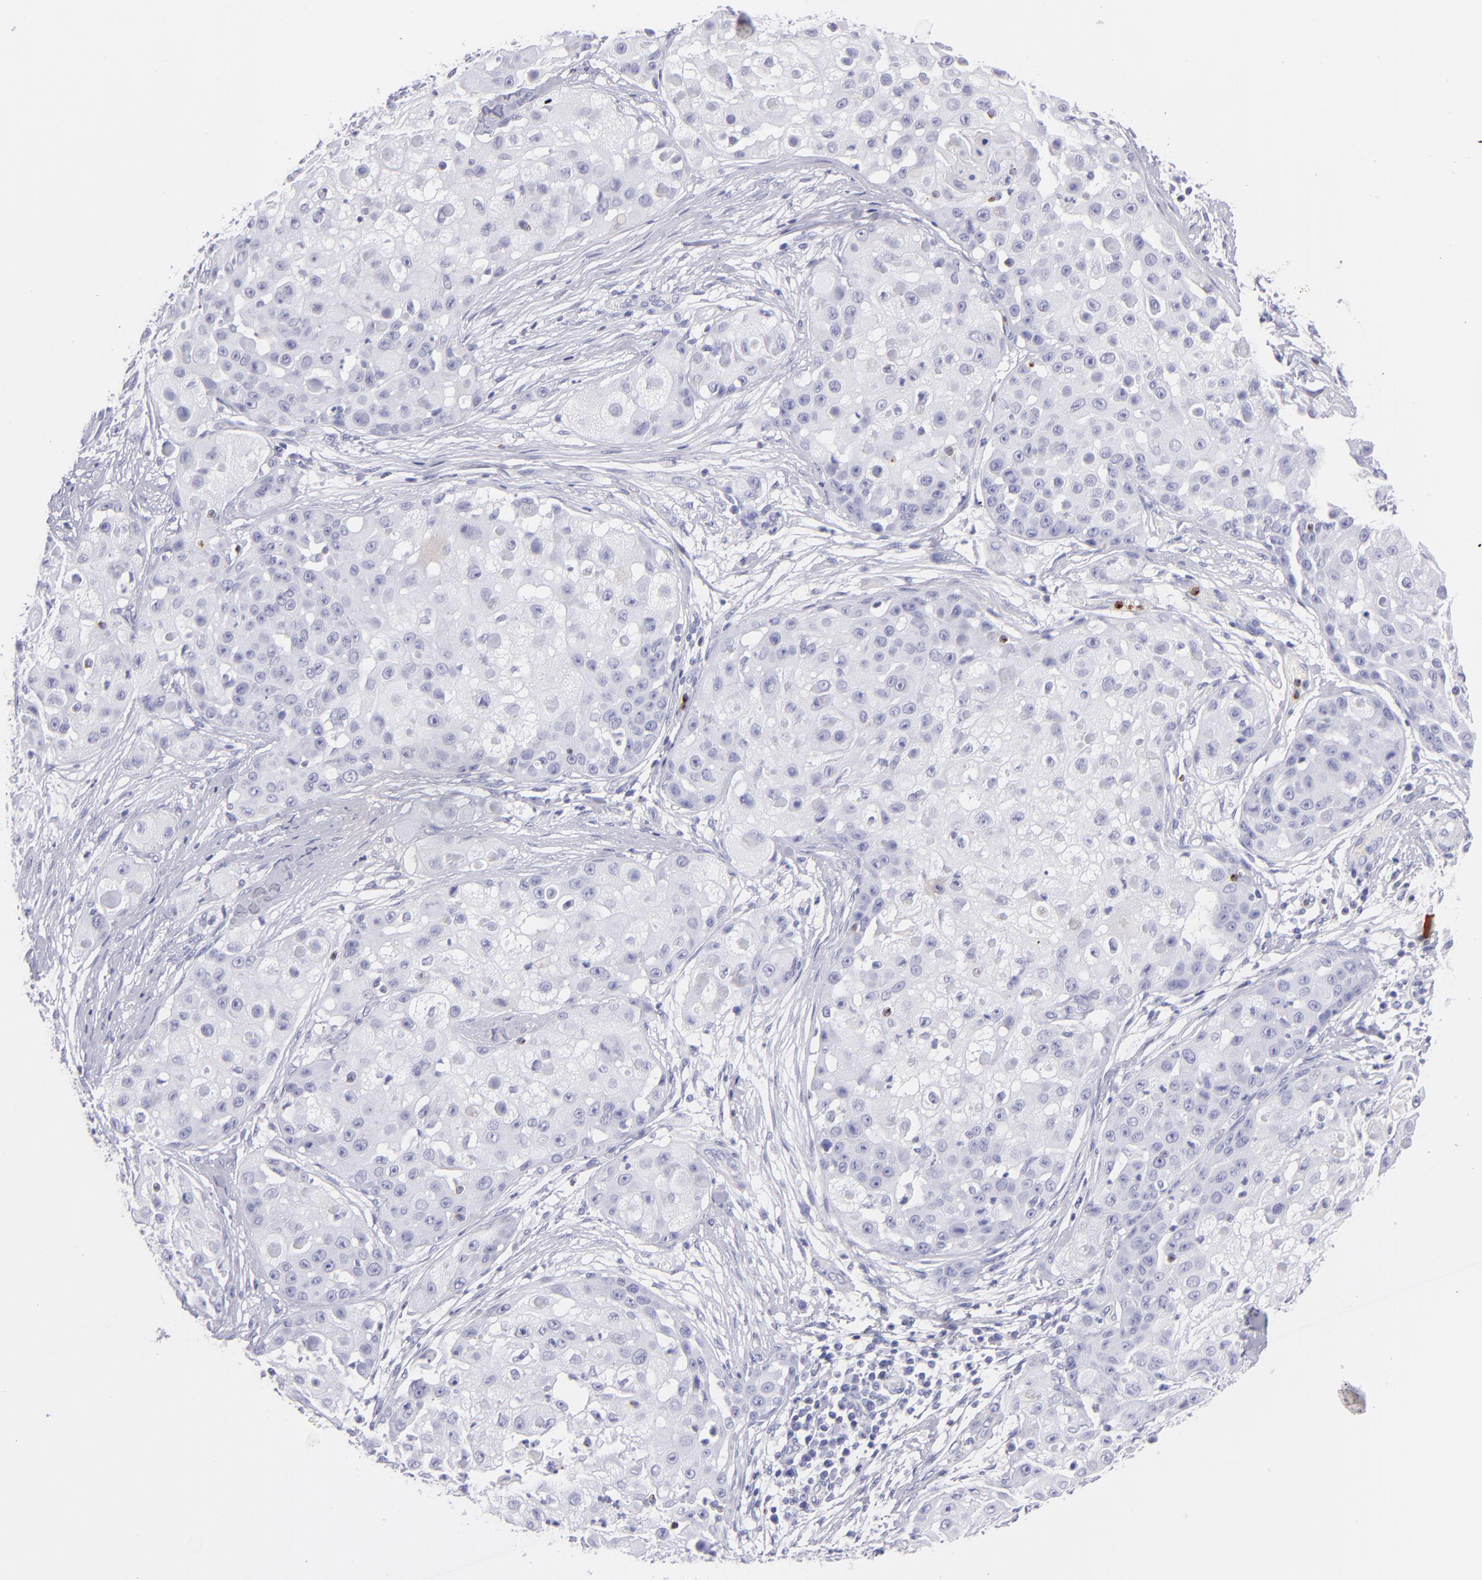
{"staining": {"intensity": "negative", "quantity": "none", "location": "none"}, "tissue": "skin cancer", "cell_type": "Tumor cells", "image_type": "cancer", "snomed": [{"axis": "morphology", "description": "Squamous cell carcinoma, NOS"}, {"axis": "topography", "description": "Skin"}], "caption": "Skin cancer was stained to show a protein in brown. There is no significant staining in tumor cells. (DAB immunohistochemistry (IHC), high magnification).", "gene": "PRF1", "patient": {"sex": "female", "age": 57}}